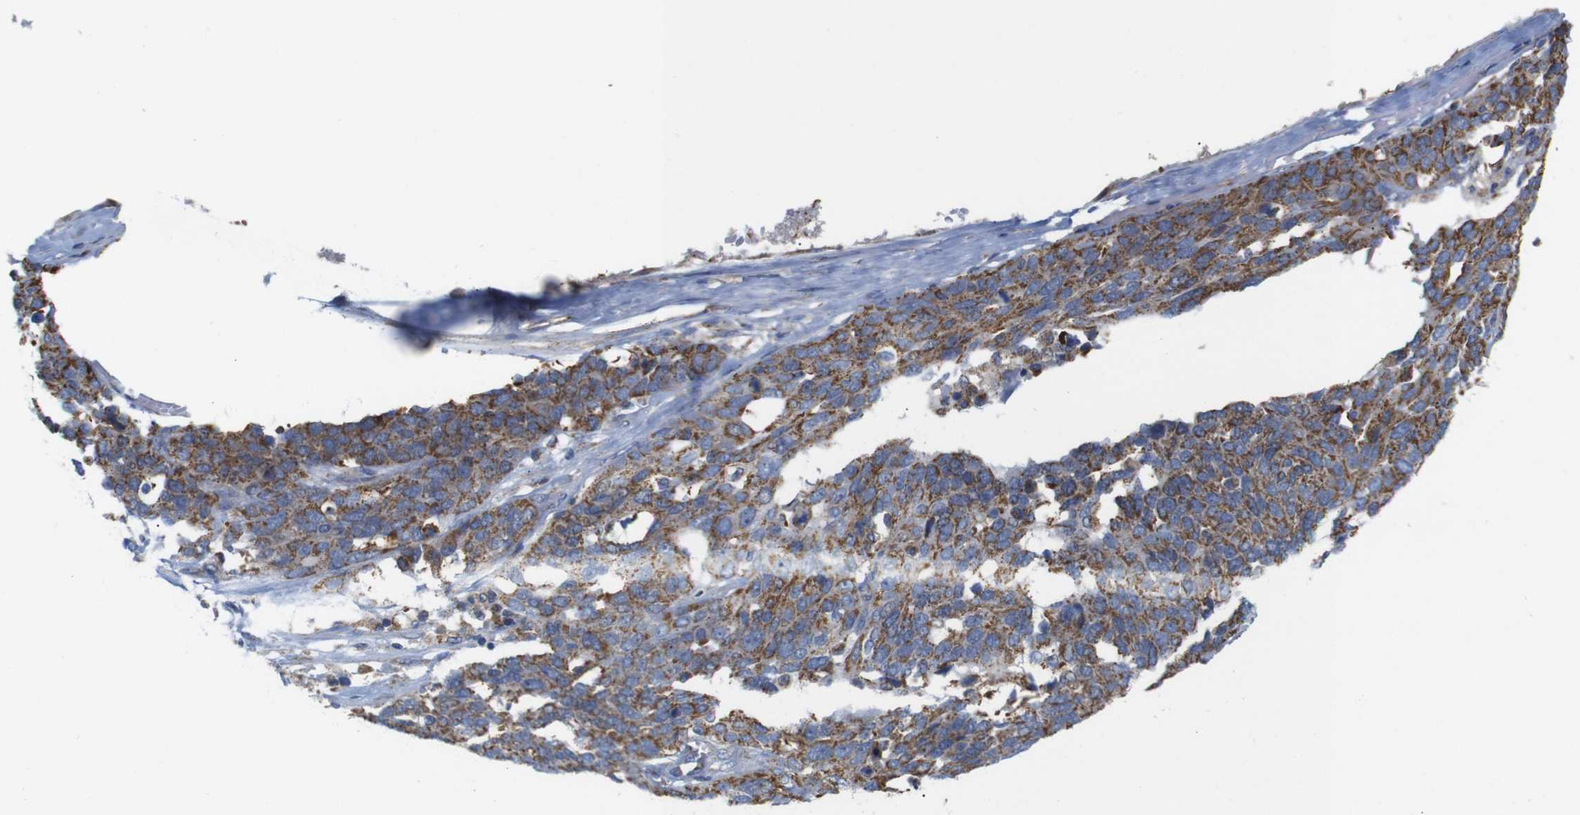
{"staining": {"intensity": "strong", "quantity": ">75%", "location": "cytoplasmic/membranous"}, "tissue": "ovarian cancer", "cell_type": "Tumor cells", "image_type": "cancer", "snomed": [{"axis": "morphology", "description": "Cystadenocarcinoma, serous, NOS"}, {"axis": "topography", "description": "Ovary"}], "caption": "Immunohistochemical staining of human ovarian cancer (serous cystadenocarcinoma) exhibits high levels of strong cytoplasmic/membranous protein positivity in approximately >75% of tumor cells.", "gene": "FAM171B", "patient": {"sex": "female", "age": 44}}